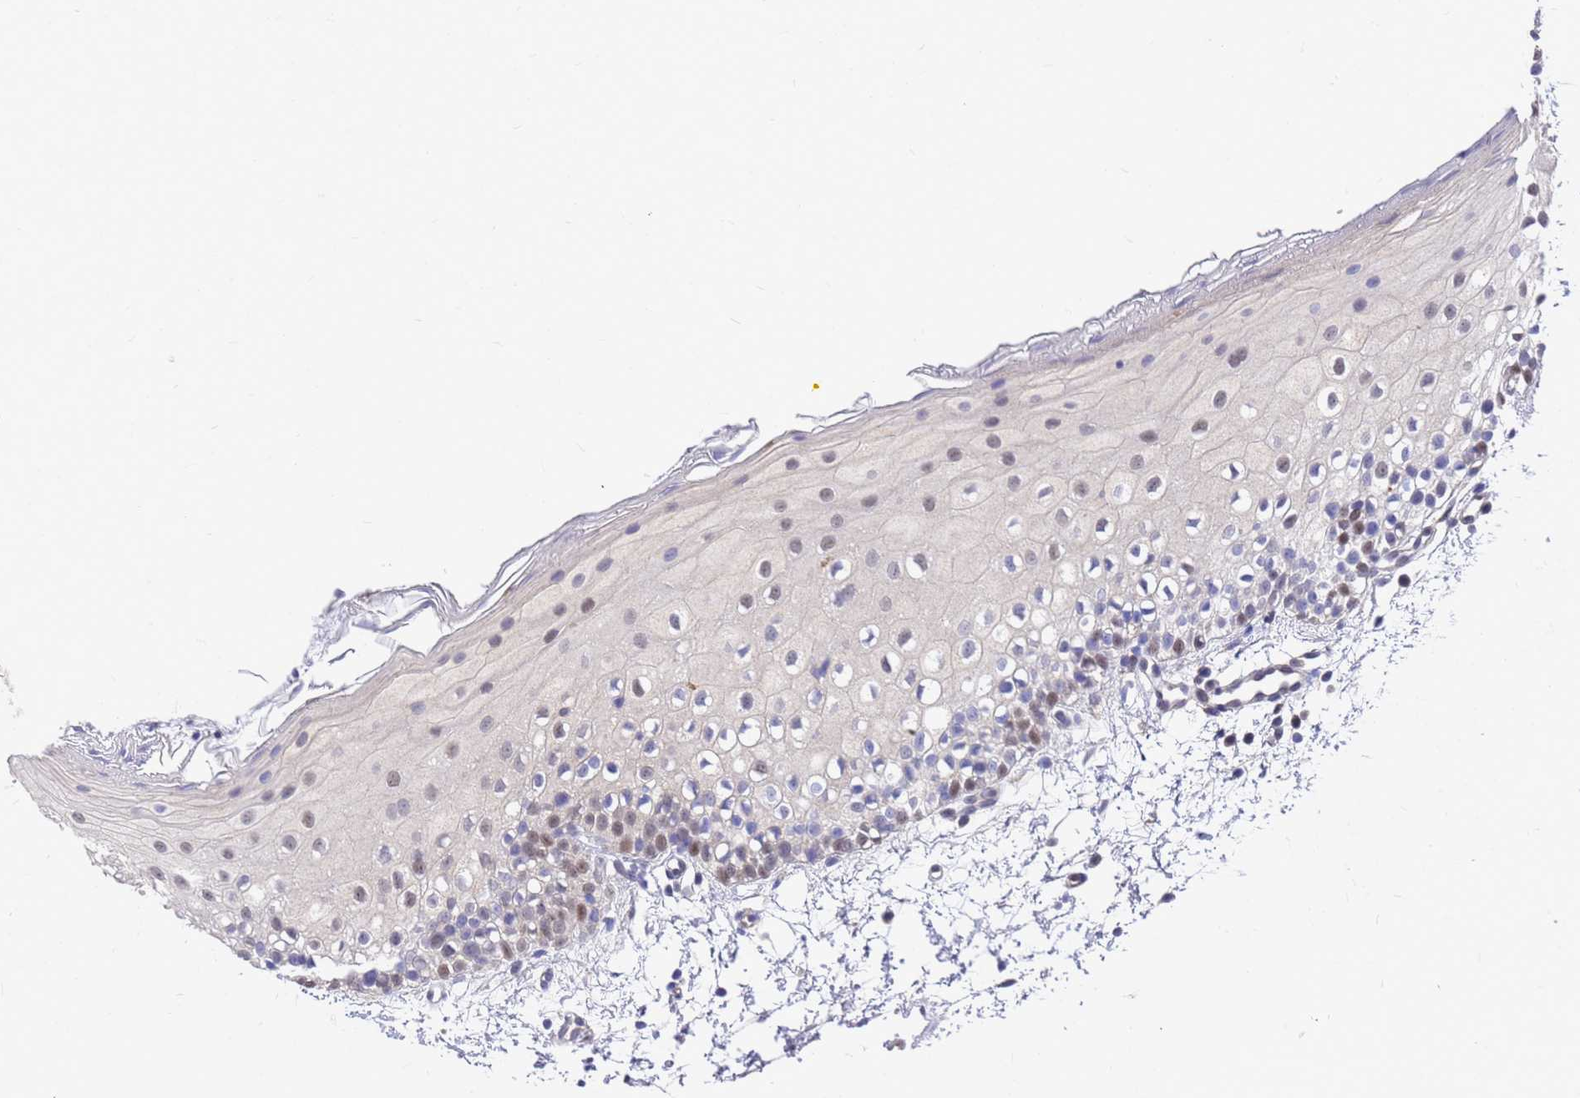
{"staining": {"intensity": "weak", "quantity": "<25%", "location": "nuclear"}, "tissue": "oral mucosa", "cell_type": "Squamous epithelial cells", "image_type": "normal", "snomed": [{"axis": "morphology", "description": "Normal tissue, NOS"}, {"axis": "topography", "description": "Oral tissue"}], "caption": "Immunohistochemical staining of benign human oral mucosa displays no significant expression in squamous epithelial cells. (Immunohistochemistry (ihc), brightfield microscopy, high magnification).", "gene": "SLC35E2B", "patient": {"sex": "male", "age": 28}}